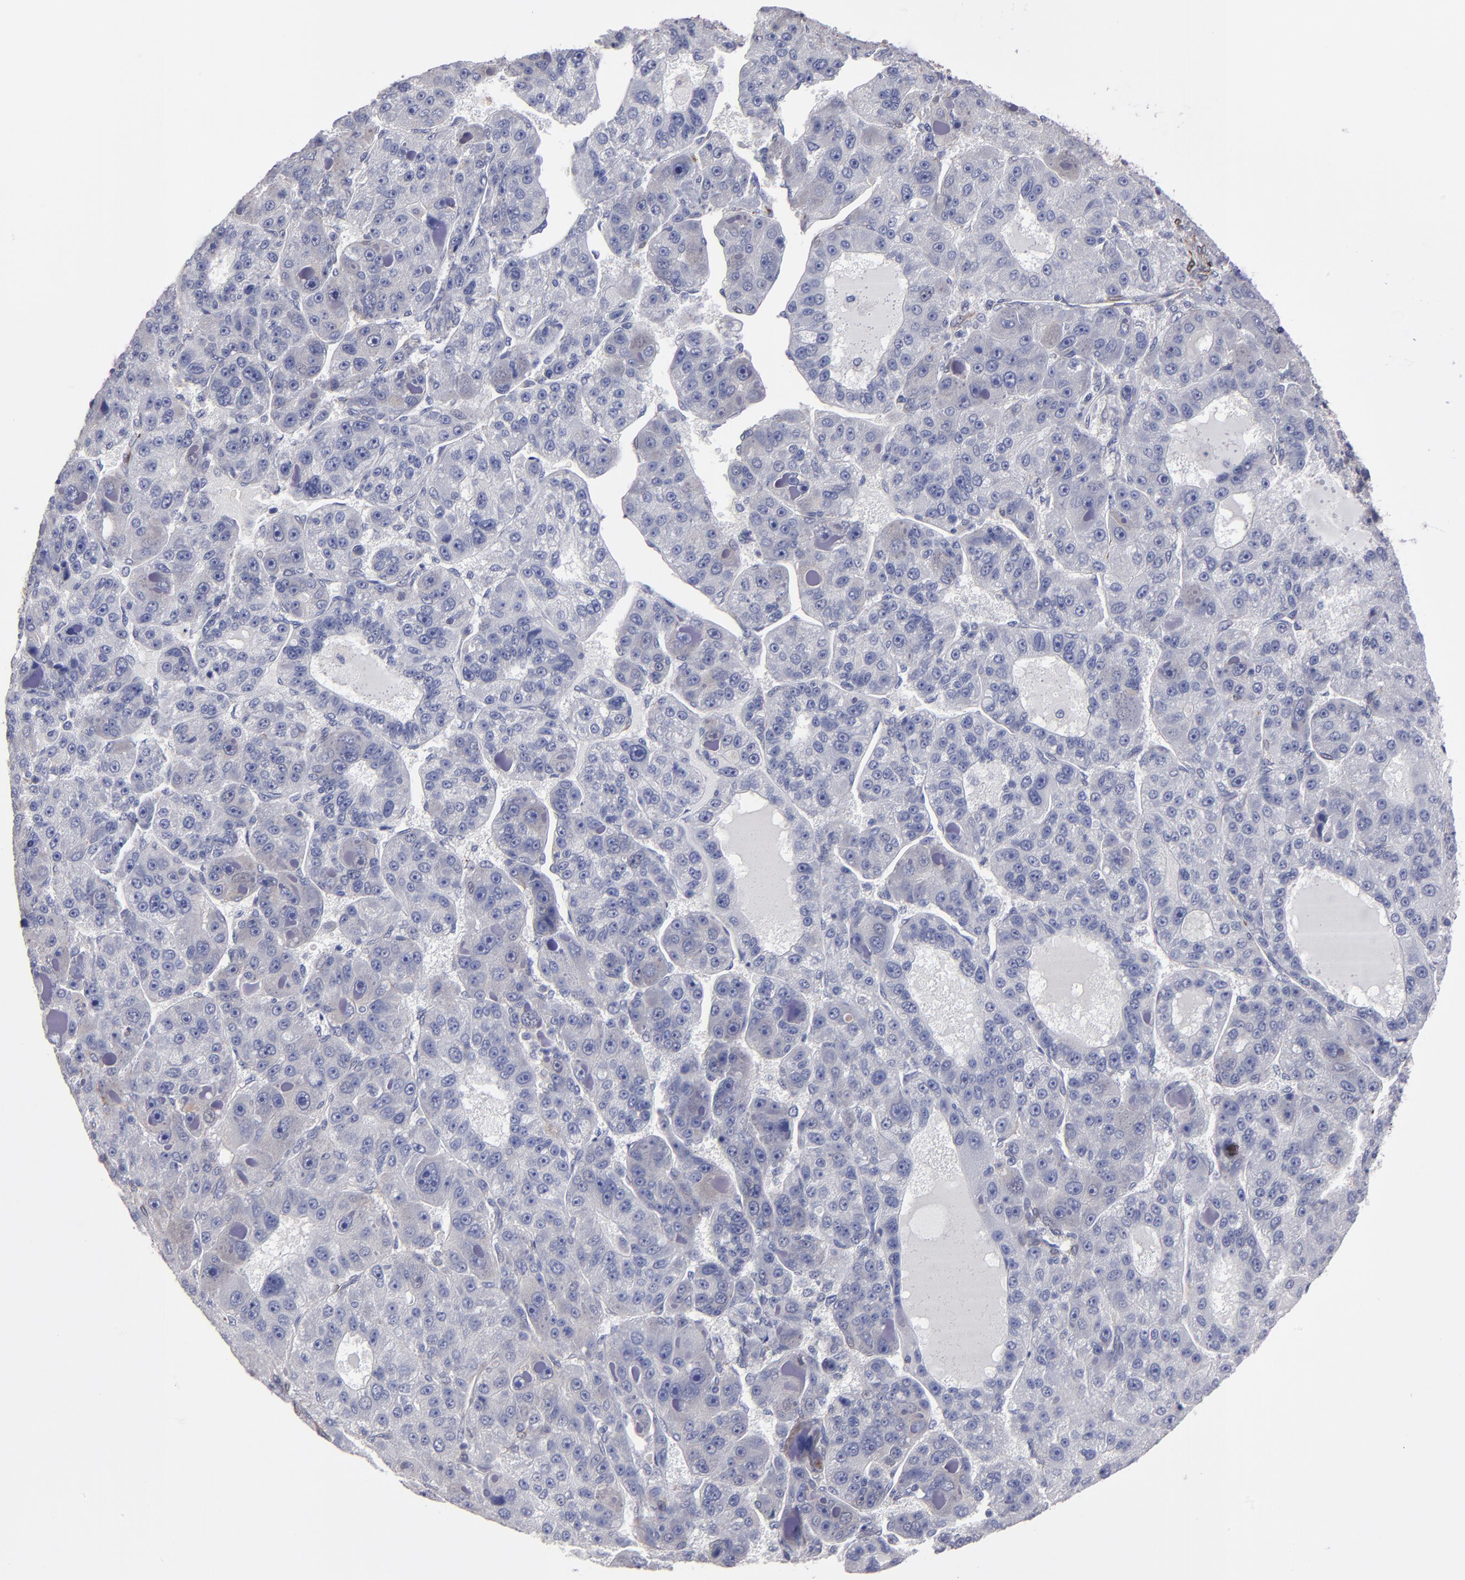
{"staining": {"intensity": "negative", "quantity": "none", "location": "none"}, "tissue": "liver cancer", "cell_type": "Tumor cells", "image_type": "cancer", "snomed": [{"axis": "morphology", "description": "Carcinoma, Hepatocellular, NOS"}, {"axis": "topography", "description": "Liver"}], "caption": "Protein analysis of hepatocellular carcinoma (liver) shows no significant expression in tumor cells. (DAB (3,3'-diaminobenzidine) immunohistochemistry visualized using brightfield microscopy, high magnification).", "gene": "SLMAP", "patient": {"sex": "male", "age": 76}}